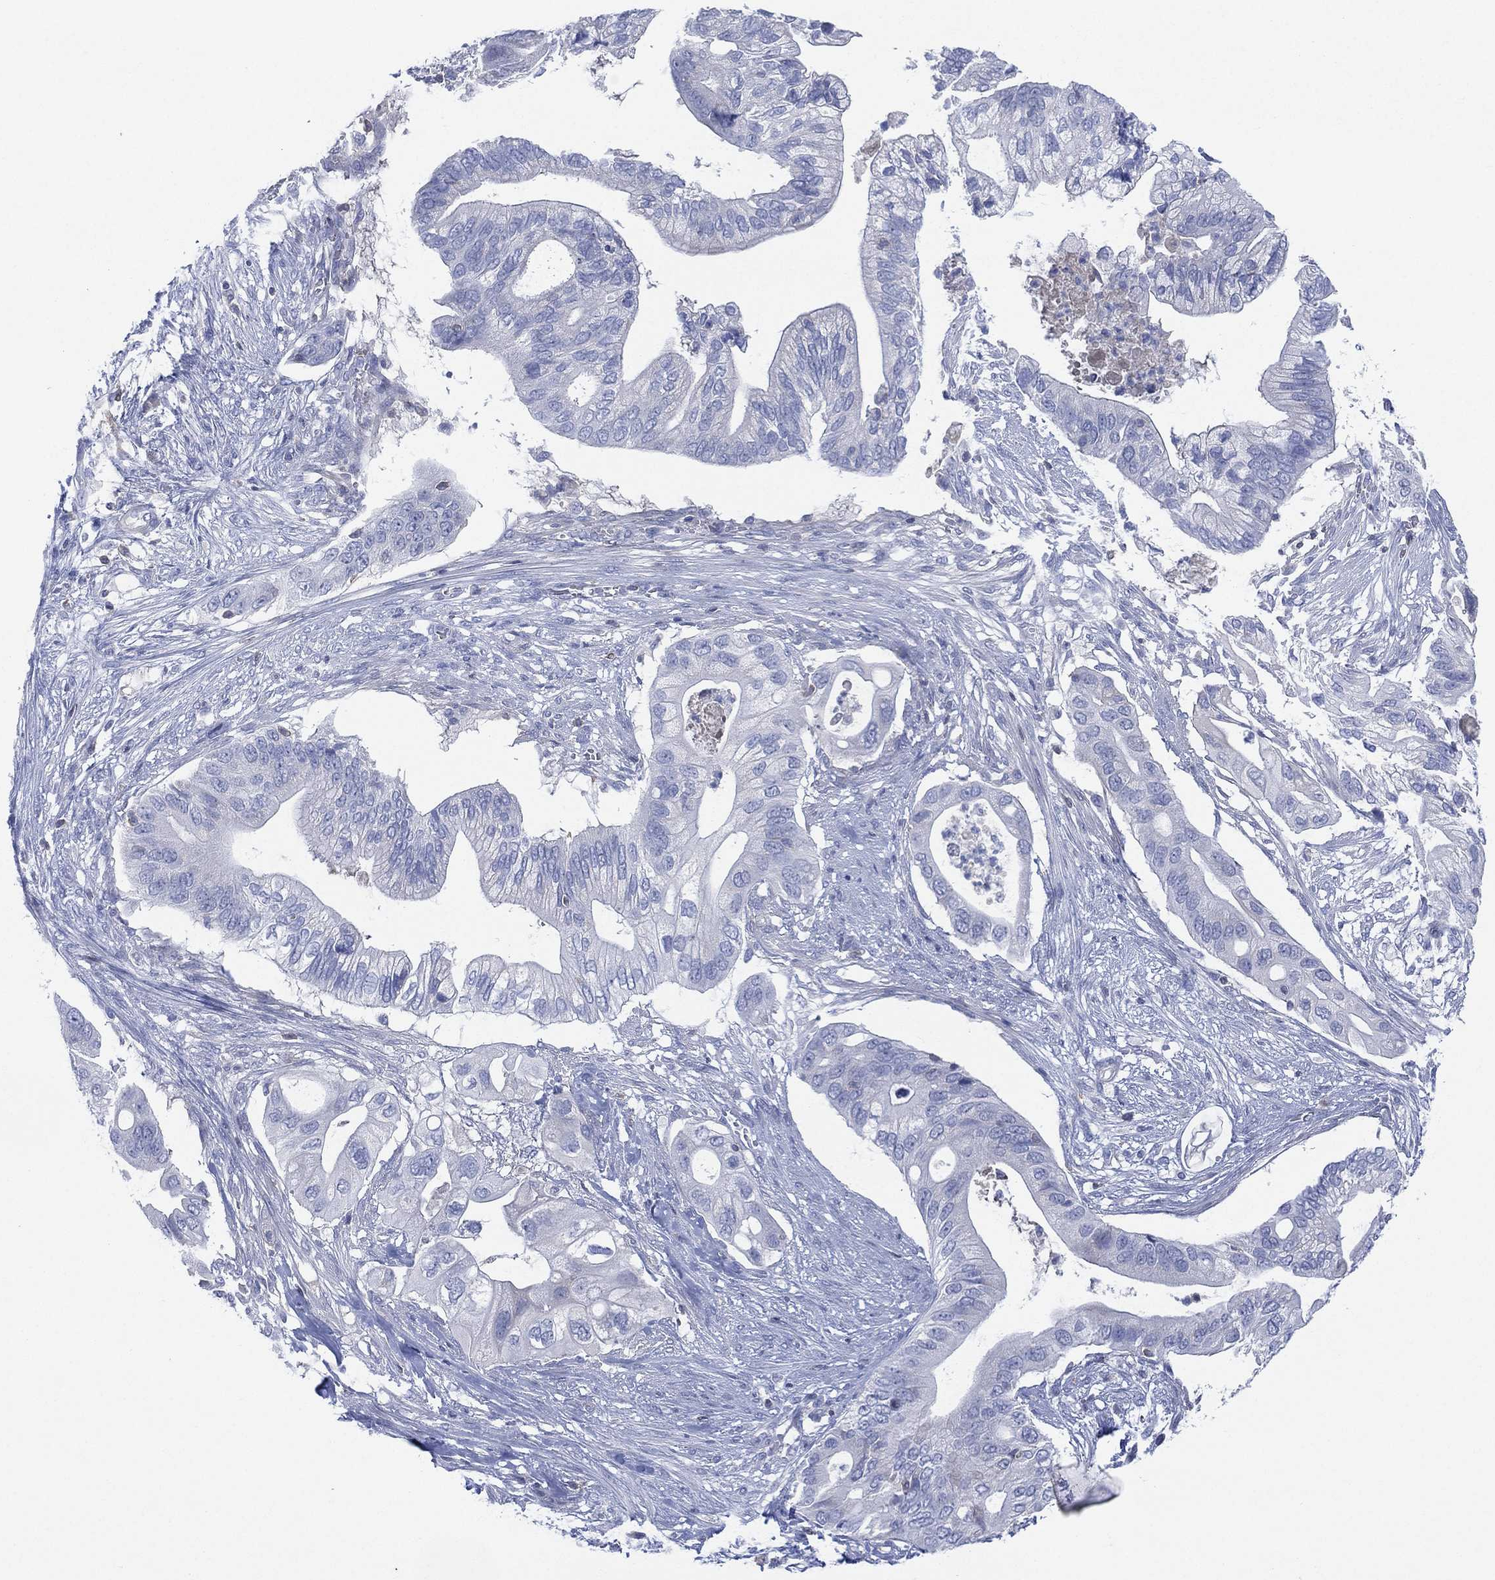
{"staining": {"intensity": "negative", "quantity": "none", "location": "none"}, "tissue": "pancreatic cancer", "cell_type": "Tumor cells", "image_type": "cancer", "snomed": [{"axis": "morphology", "description": "Adenocarcinoma, NOS"}, {"axis": "topography", "description": "Pancreas"}], "caption": "Immunohistochemical staining of human pancreatic adenocarcinoma exhibits no significant expression in tumor cells.", "gene": "SEPTIN1", "patient": {"sex": "female", "age": 72}}